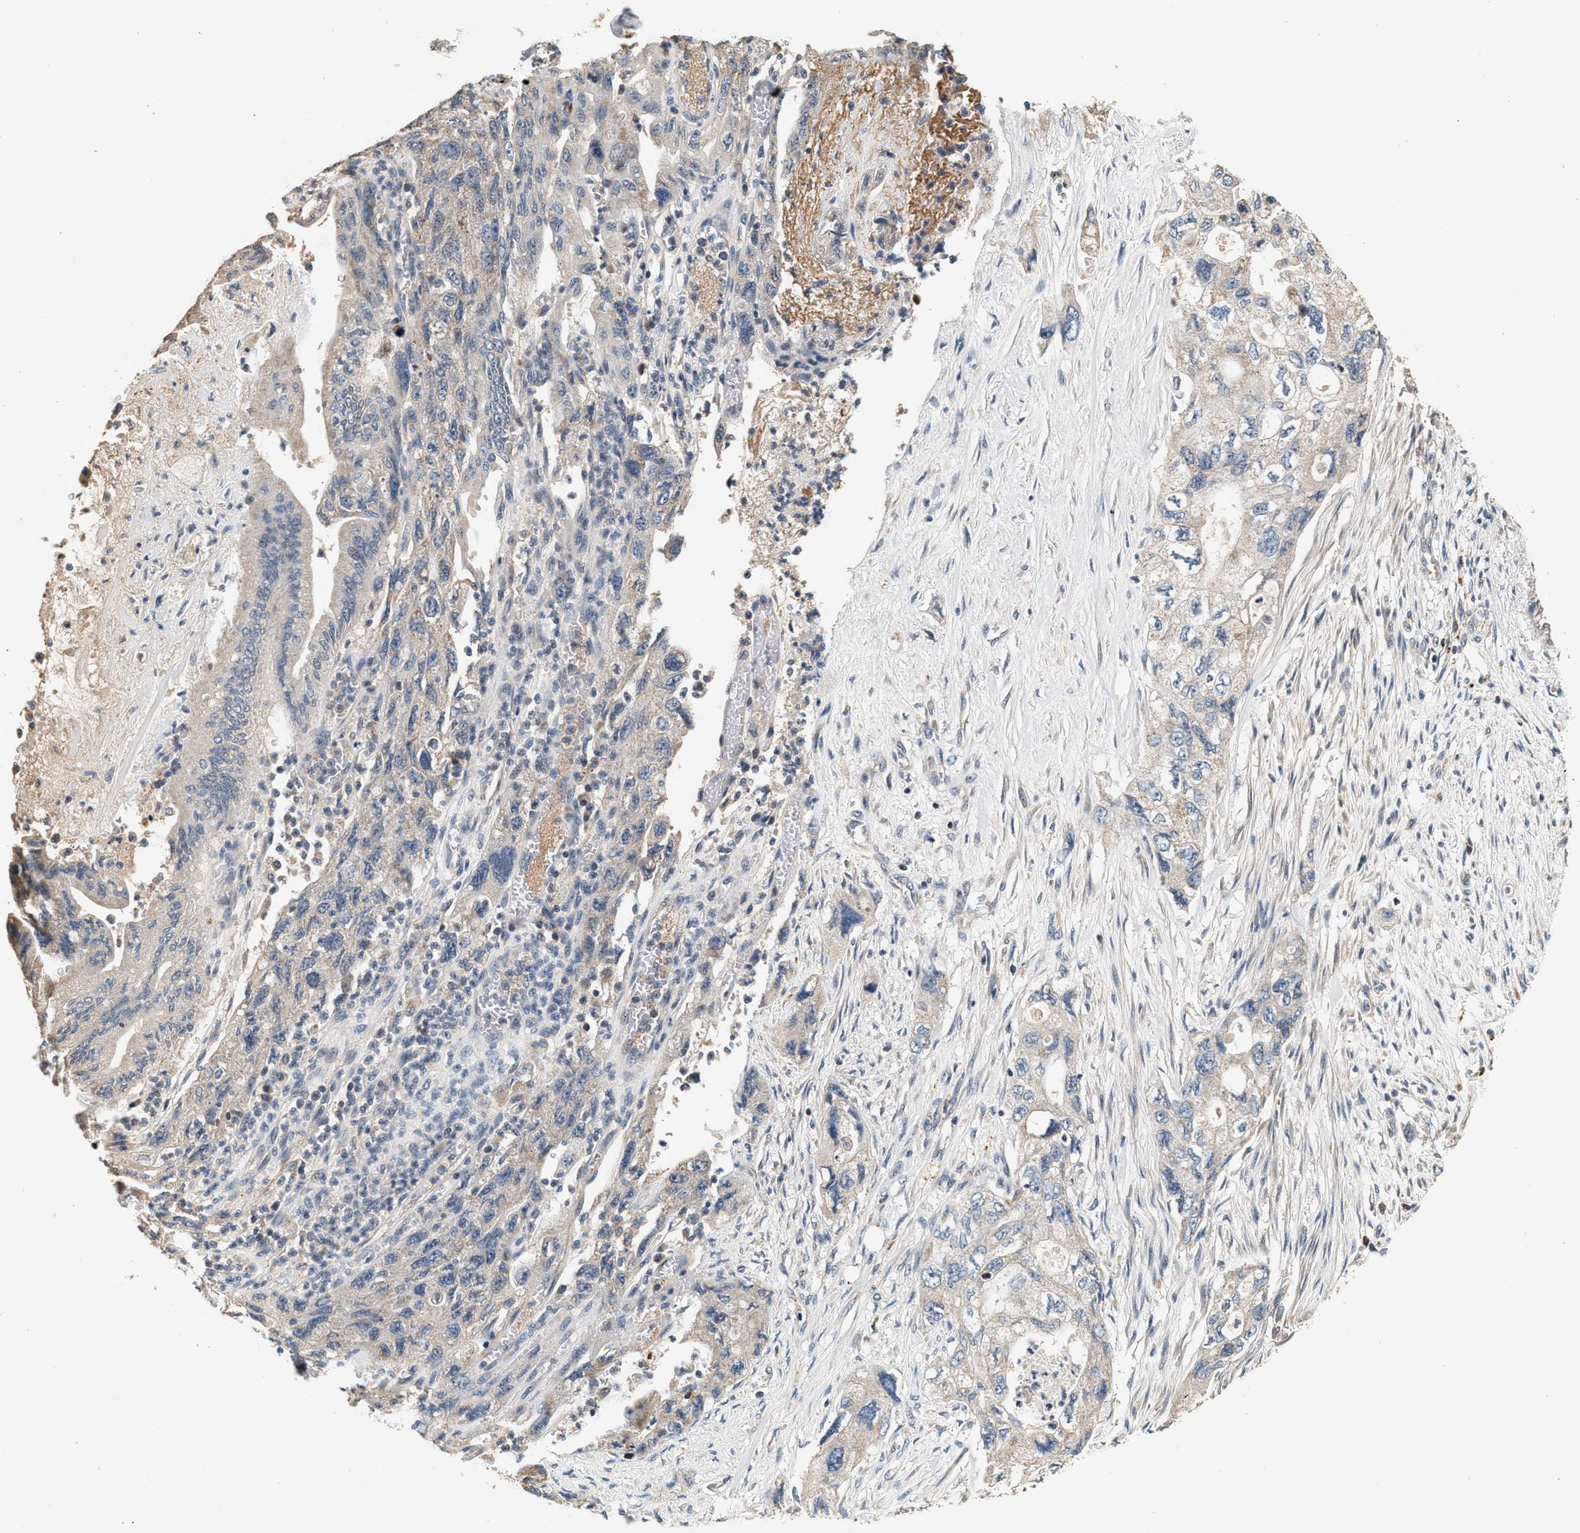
{"staining": {"intensity": "negative", "quantity": "none", "location": "none"}, "tissue": "pancreatic cancer", "cell_type": "Tumor cells", "image_type": "cancer", "snomed": [{"axis": "morphology", "description": "Adenocarcinoma, NOS"}, {"axis": "topography", "description": "Pancreas"}], "caption": "A micrograph of adenocarcinoma (pancreatic) stained for a protein demonstrates no brown staining in tumor cells.", "gene": "PTGR3", "patient": {"sex": "female", "age": 73}}